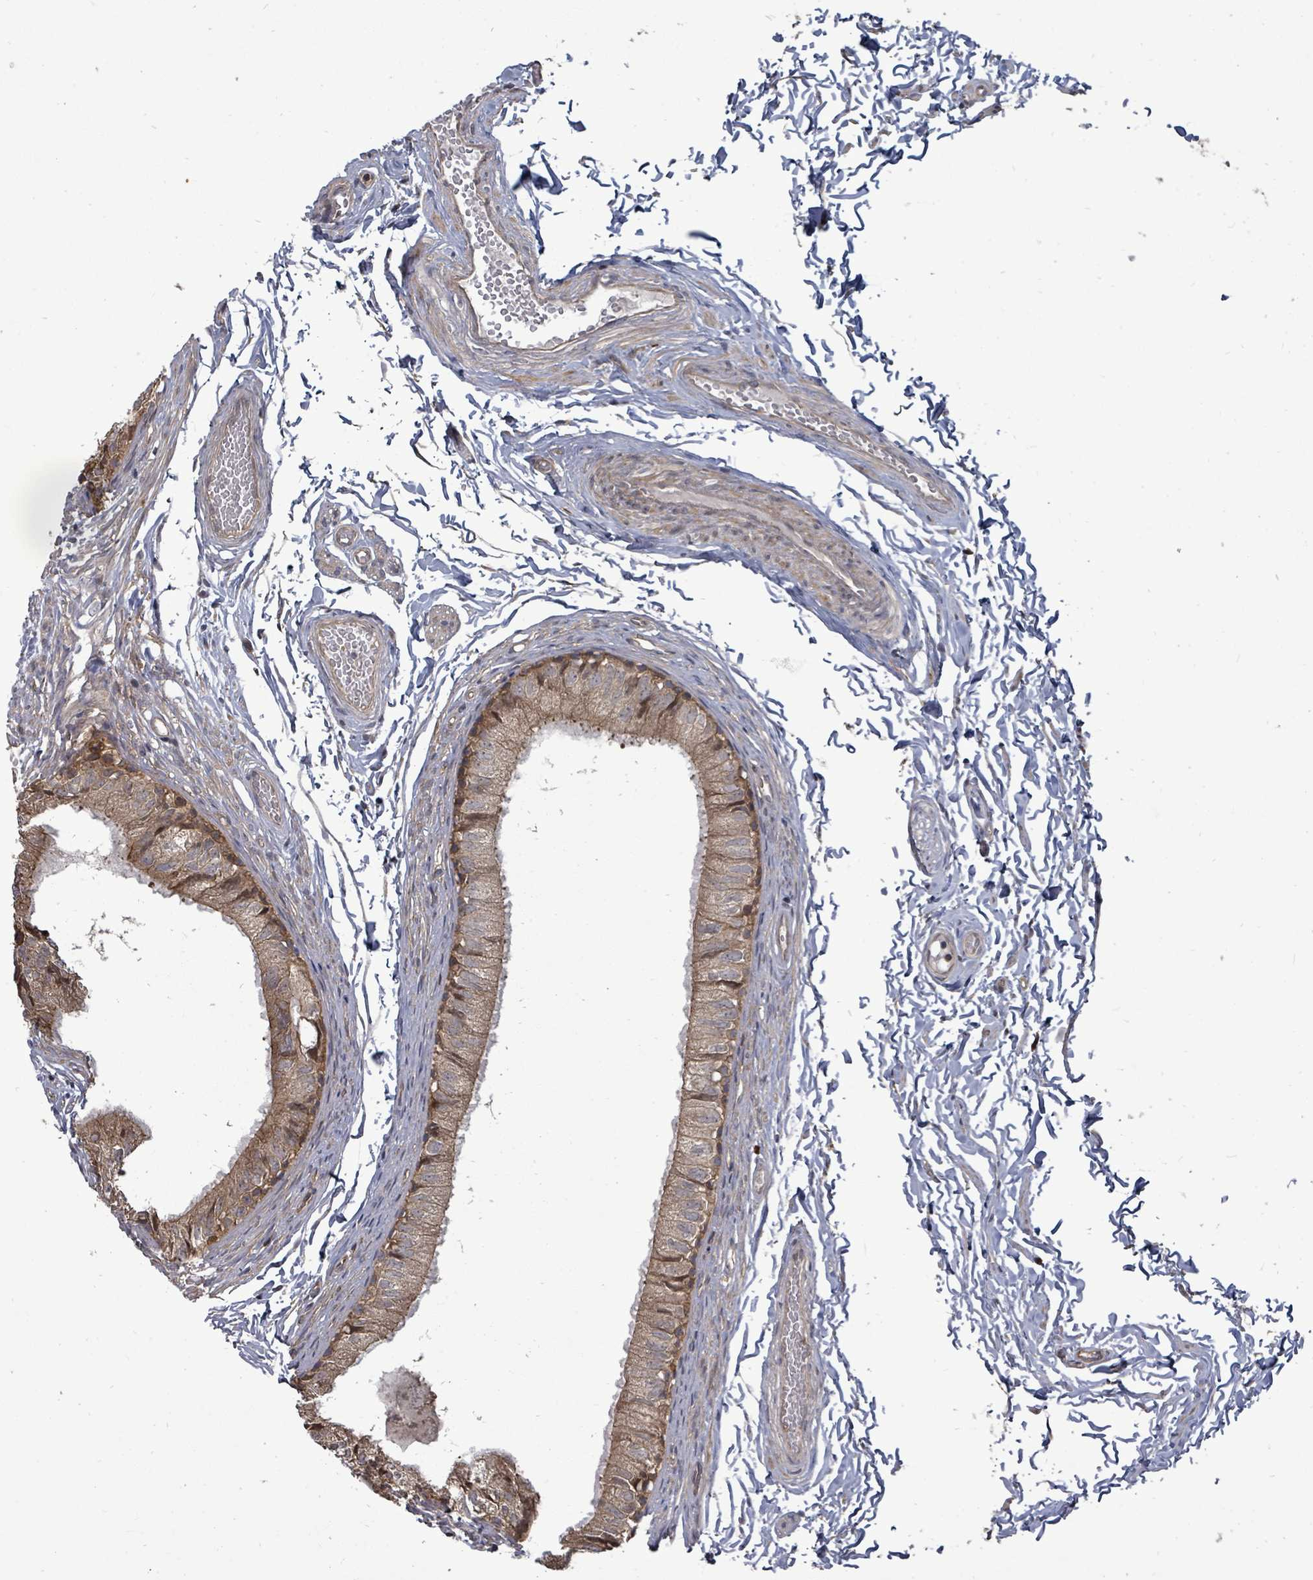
{"staining": {"intensity": "moderate", "quantity": ">75%", "location": "cytoplasmic/membranous"}, "tissue": "epididymis", "cell_type": "Glandular cells", "image_type": "normal", "snomed": [{"axis": "morphology", "description": "Normal tissue, NOS"}, {"axis": "topography", "description": "Epididymis"}], "caption": "Brown immunohistochemical staining in normal human epididymis reveals moderate cytoplasmic/membranous staining in approximately >75% of glandular cells.", "gene": "EIF3CL", "patient": {"sex": "male", "age": 37}}